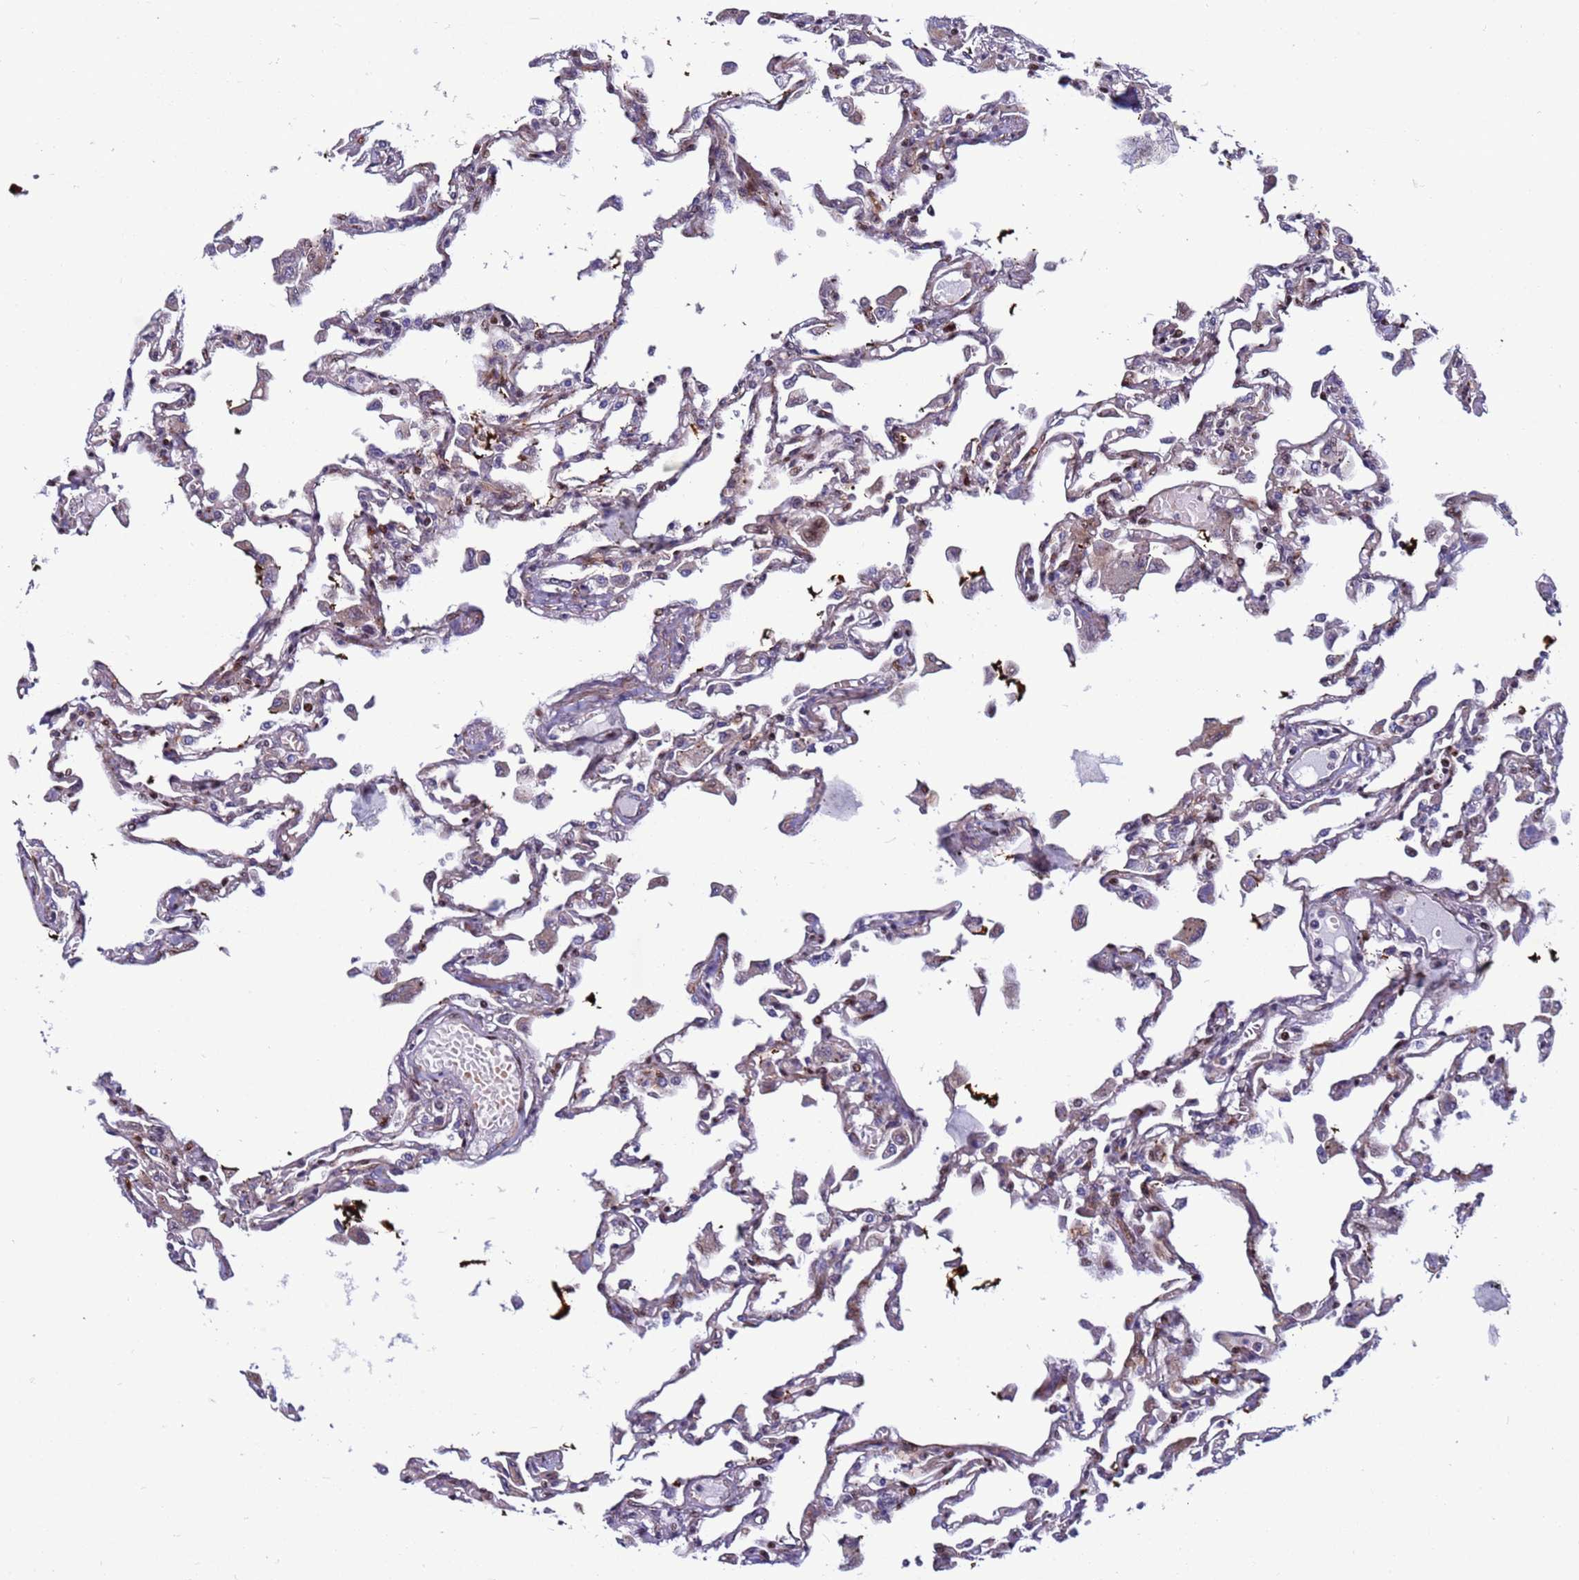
{"staining": {"intensity": "moderate", "quantity": "25%-75%", "location": "cytoplasmic/membranous,nuclear"}, "tissue": "lung", "cell_type": "Alveolar cells", "image_type": "normal", "snomed": [{"axis": "morphology", "description": "Normal tissue, NOS"}, {"axis": "topography", "description": "Bronchus"}, {"axis": "topography", "description": "Lung"}], "caption": "High-magnification brightfield microscopy of normal lung stained with DAB (brown) and counterstained with hematoxylin (blue). alveolar cells exhibit moderate cytoplasmic/membranous,nuclear expression is present in approximately25%-75% of cells. The staining was performed using DAB (3,3'-diaminobenzidine), with brown indicating positive protein expression. Nuclei are stained blue with hematoxylin.", "gene": "WBP11", "patient": {"sex": "female", "age": 49}}